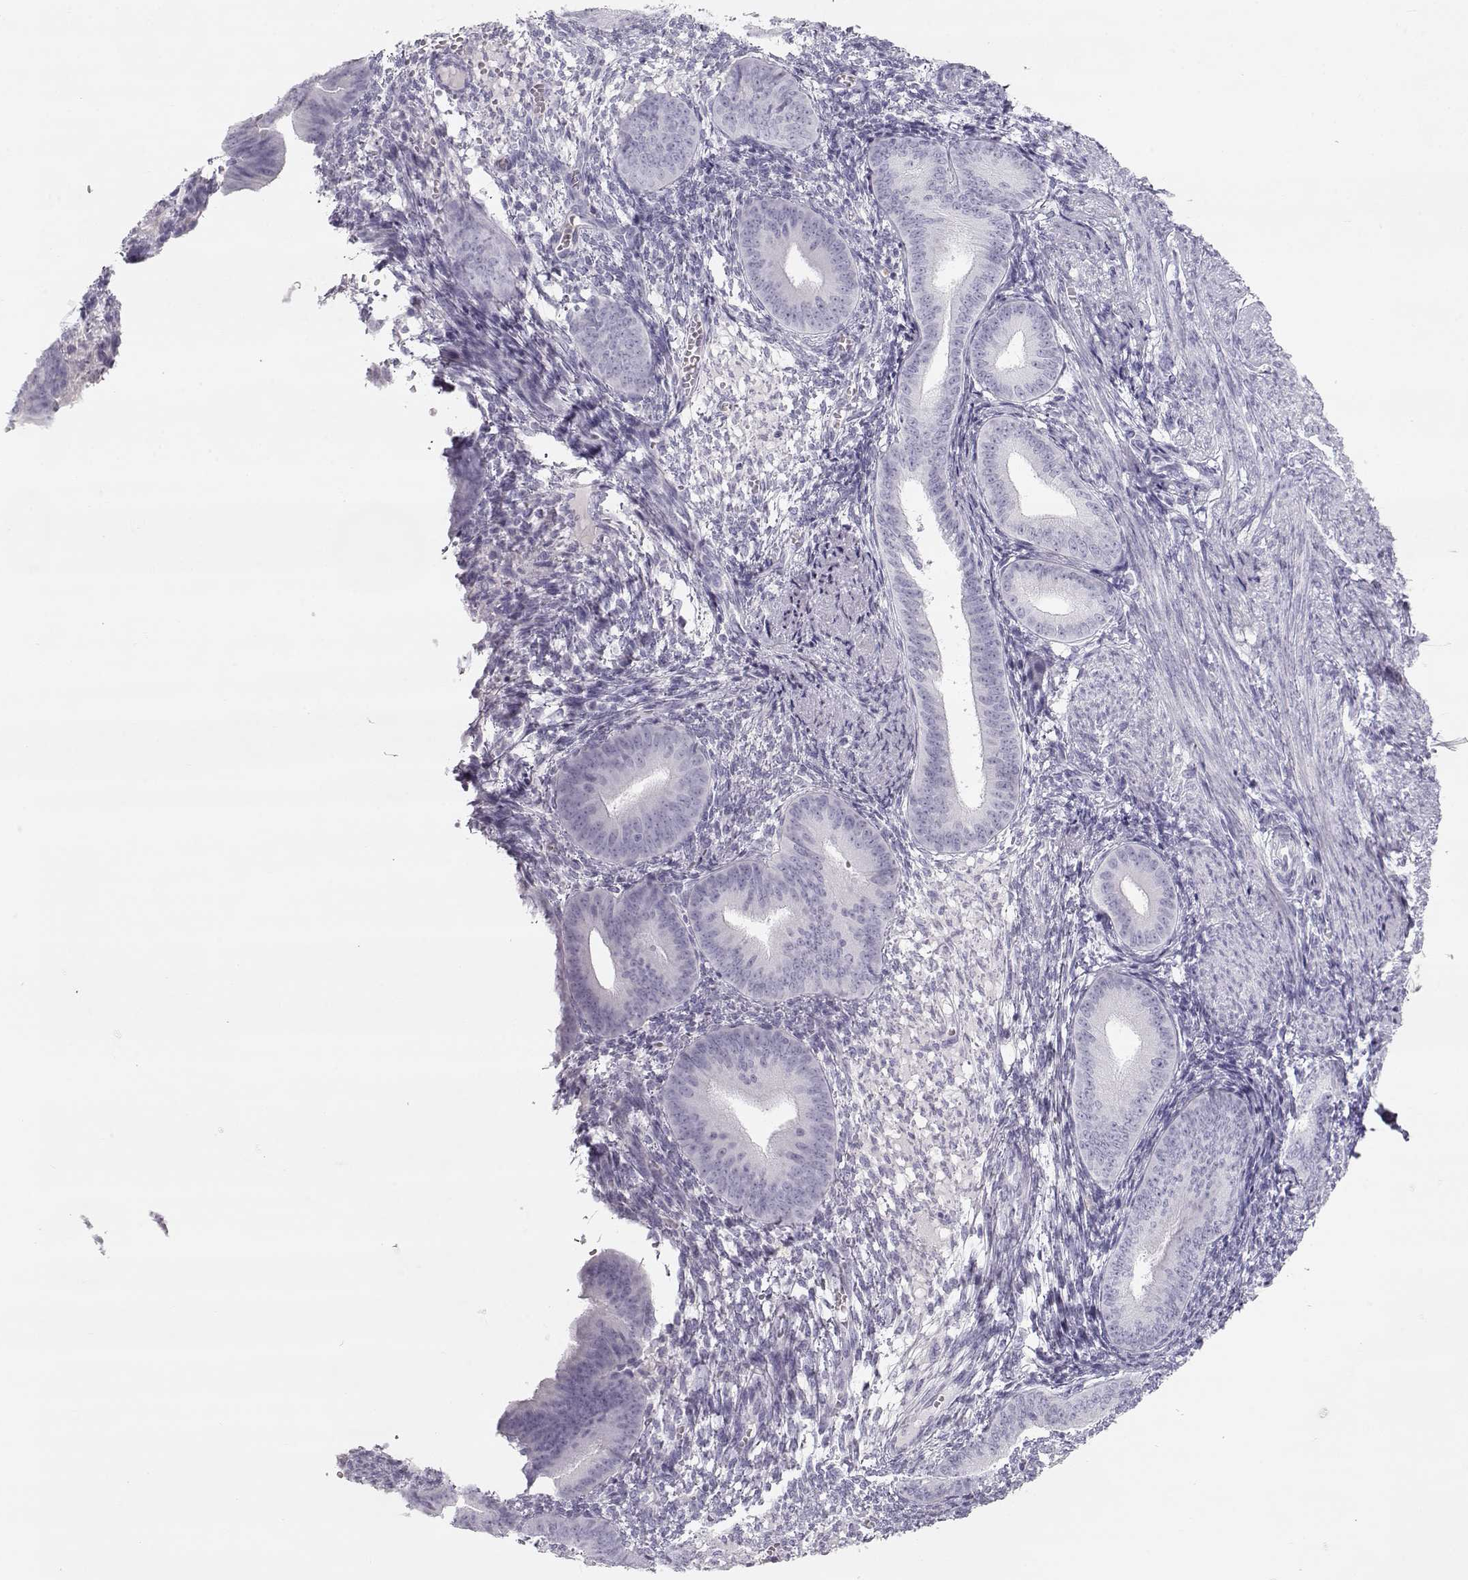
{"staining": {"intensity": "negative", "quantity": "none", "location": "none"}, "tissue": "endometrium", "cell_type": "Cells in endometrial stroma", "image_type": "normal", "snomed": [{"axis": "morphology", "description": "Normal tissue, NOS"}, {"axis": "topography", "description": "Endometrium"}], "caption": "Unremarkable endometrium was stained to show a protein in brown. There is no significant positivity in cells in endometrial stroma. The staining is performed using DAB brown chromogen with nuclei counter-stained in using hematoxylin.", "gene": "MIP", "patient": {"sex": "female", "age": 39}}